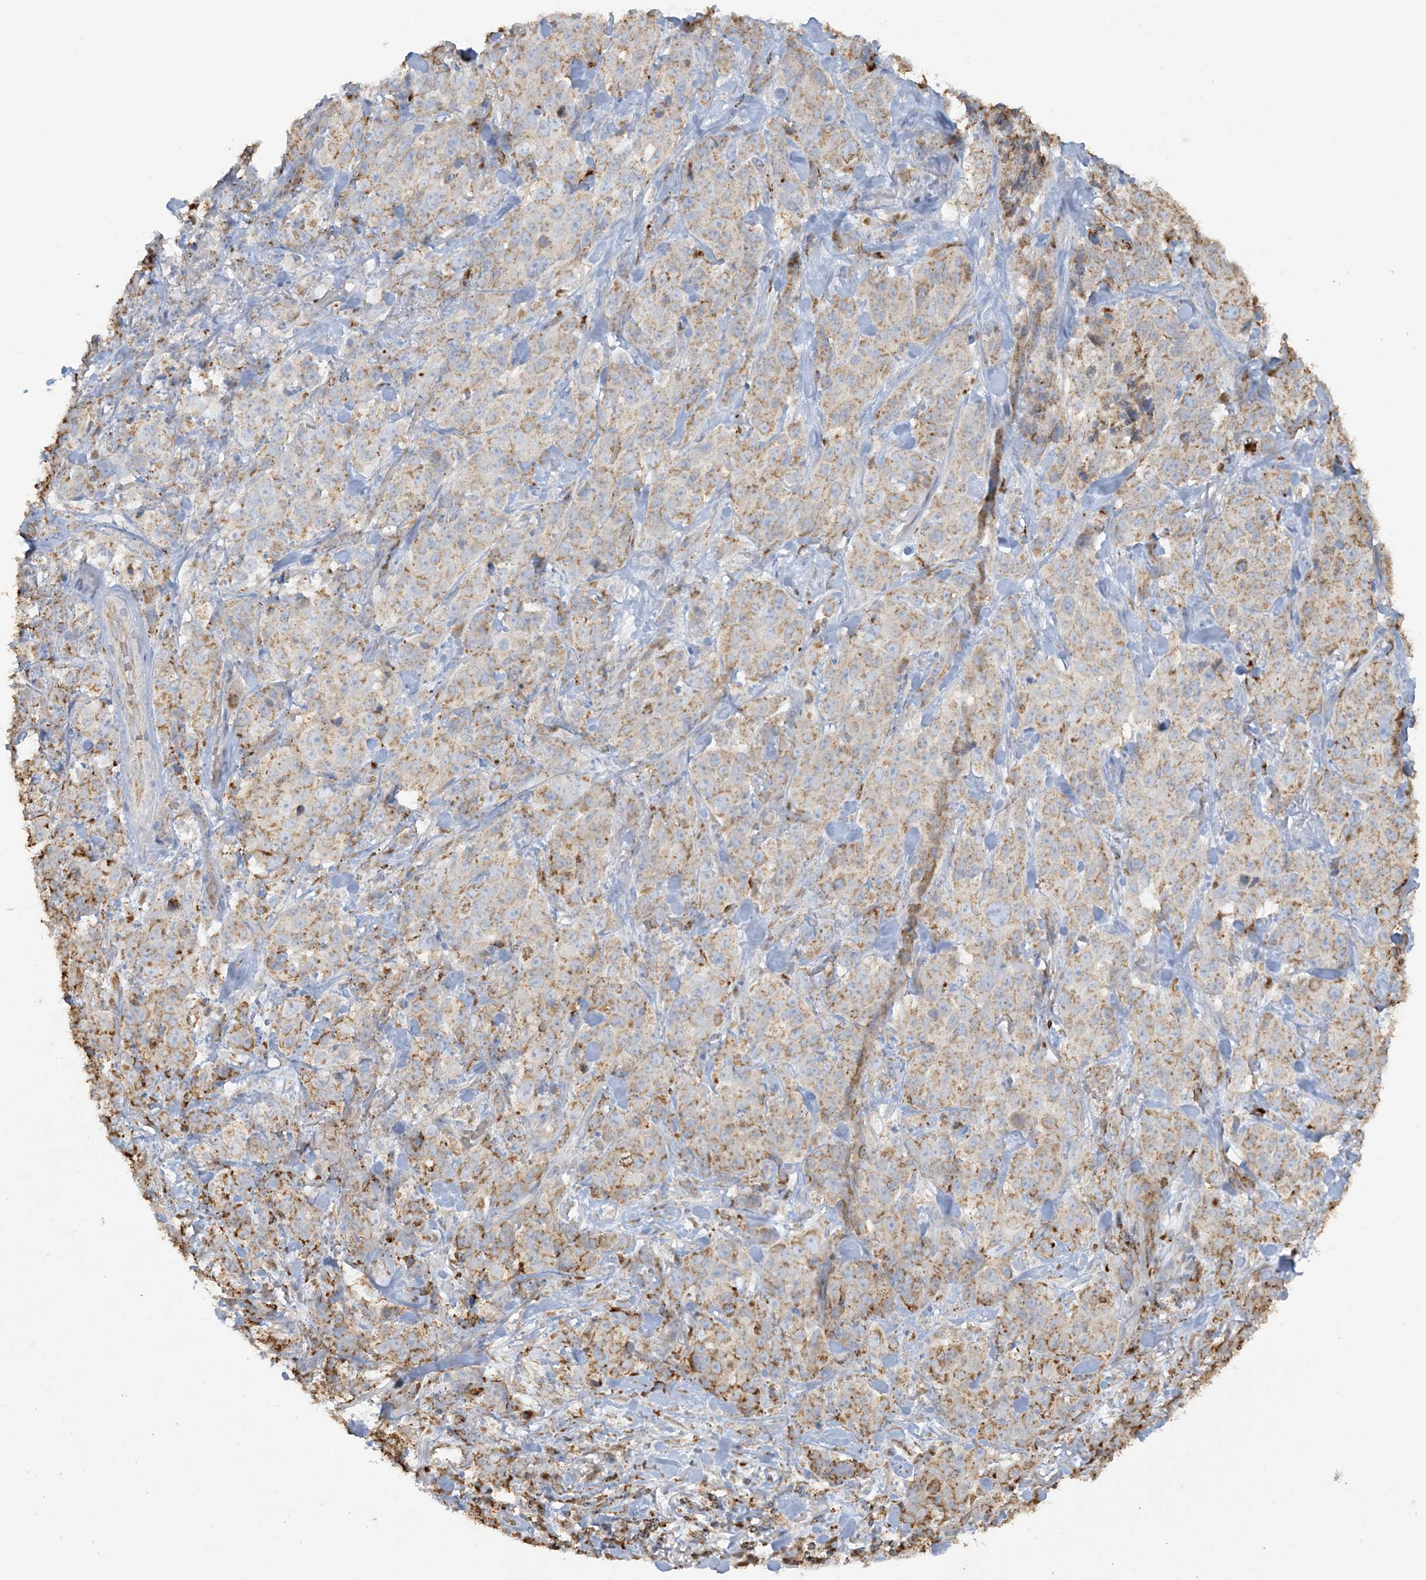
{"staining": {"intensity": "moderate", "quantity": "25%-75%", "location": "cytoplasmic/membranous"}, "tissue": "stomach cancer", "cell_type": "Tumor cells", "image_type": "cancer", "snomed": [{"axis": "morphology", "description": "Adenocarcinoma, NOS"}, {"axis": "topography", "description": "Stomach"}], "caption": "Immunohistochemistry (IHC) staining of stomach cancer, which reveals medium levels of moderate cytoplasmic/membranous positivity in about 25%-75% of tumor cells indicating moderate cytoplasmic/membranous protein staining. The staining was performed using DAB (3,3'-diaminobenzidine) (brown) for protein detection and nuclei were counterstained in hematoxylin (blue).", "gene": "AGA", "patient": {"sex": "male", "age": 48}}